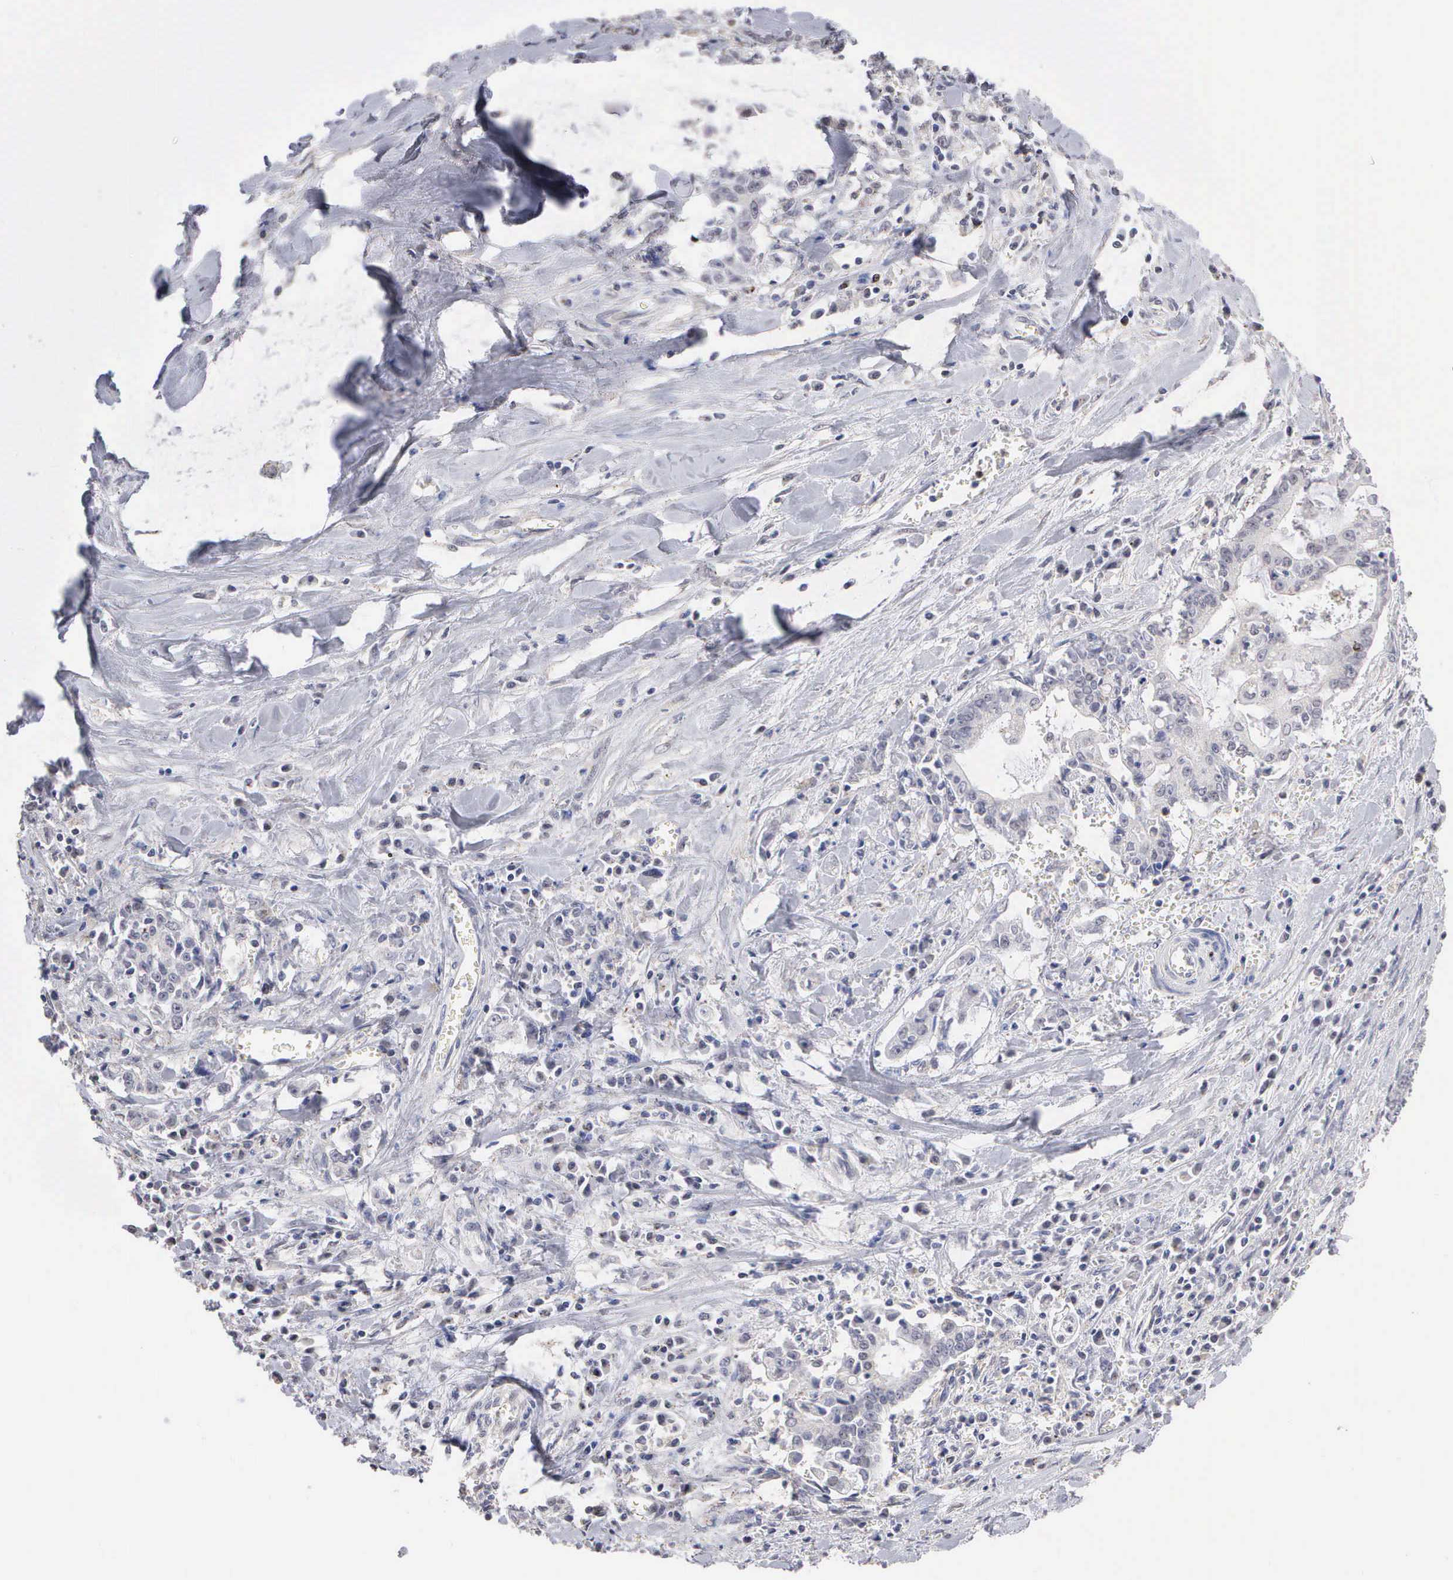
{"staining": {"intensity": "negative", "quantity": "none", "location": "none"}, "tissue": "liver cancer", "cell_type": "Tumor cells", "image_type": "cancer", "snomed": [{"axis": "morphology", "description": "Cholangiocarcinoma"}, {"axis": "topography", "description": "Liver"}], "caption": "Tumor cells show no significant protein staining in liver cholangiocarcinoma.", "gene": "KDM6A", "patient": {"sex": "male", "age": 57}}